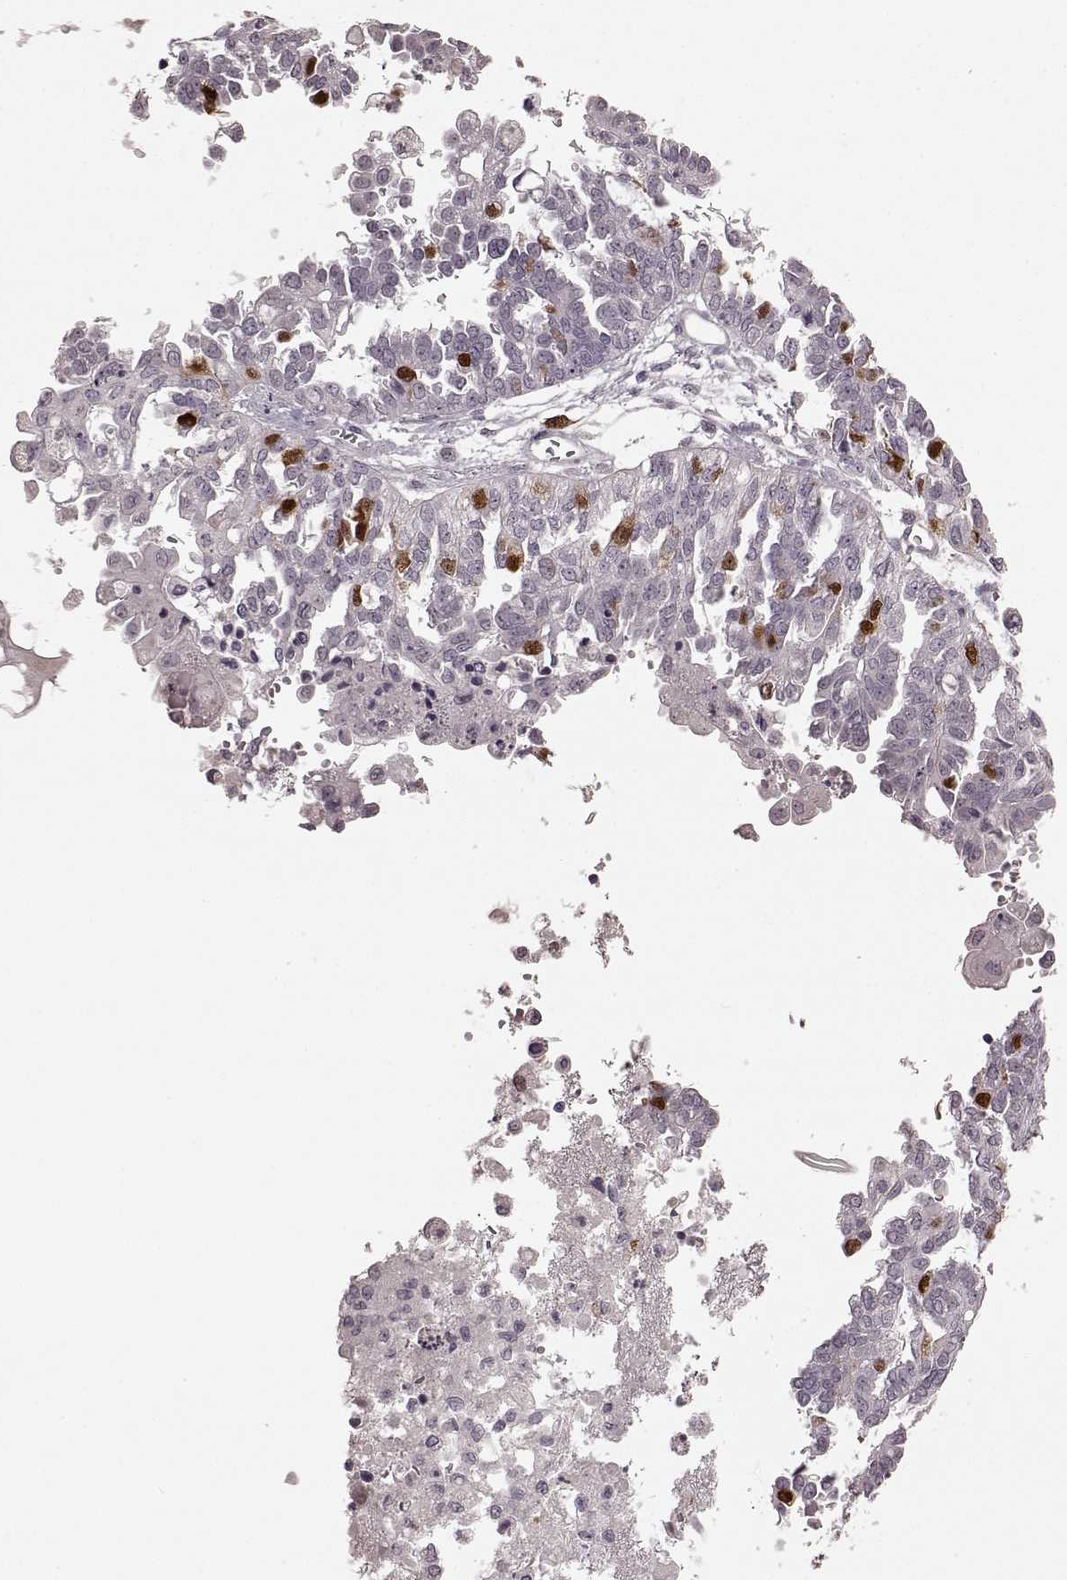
{"staining": {"intensity": "strong", "quantity": "<25%", "location": "nuclear"}, "tissue": "ovarian cancer", "cell_type": "Tumor cells", "image_type": "cancer", "snomed": [{"axis": "morphology", "description": "Cystadenocarcinoma, serous, NOS"}, {"axis": "topography", "description": "Ovary"}], "caption": "Protein staining of ovarian serous cystadenocarcinoma tissue exhibits strong nuclear positivity in approximately <25% of tumor cells. (Stains: DAB (3,3'-diaminobenzidine) in brown, nuclei in blue, Microscopy: brightfield microscopy at high magnification).", "gene": "CCNA2", "patient": {"sex": "female", "age": 53}}